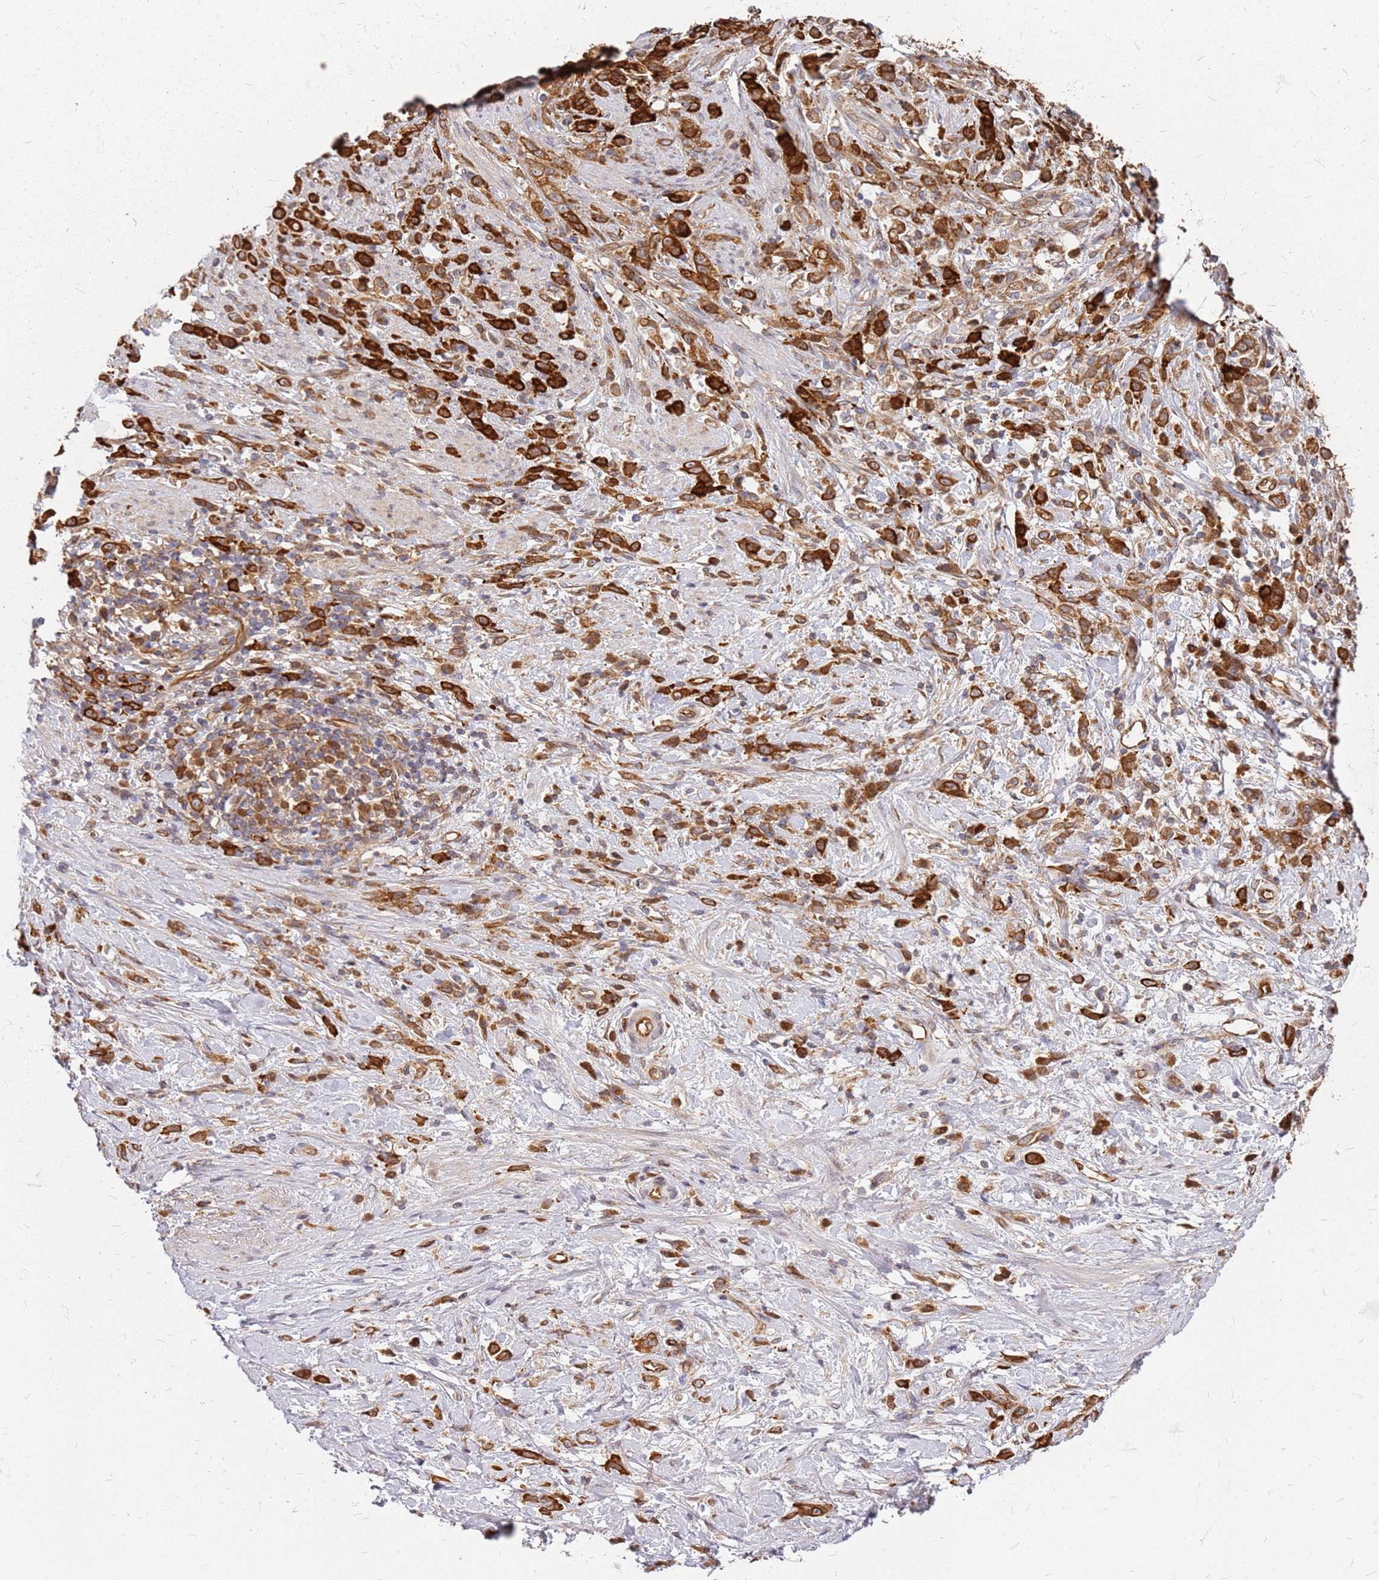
{"staining": {"intensity": "strong", "quantity": ">75%", "location": "cytoplasmic/membranous"}, "tissue": "stomach cancer", "cell_type": "Tumor cells", "image_type": "cancer", "snomed": [{"axis": "morphology", "description": "Adenocarcinoma, NOS"}, {"axis": "topography", "description": "Stomach"}], "caption": "Protein expression analysis of stomach cancer reveals strong cytoplasmic/membranous staining in approximately >75% of tumor cells. (Brightfield microscopy of DAB IHC at high magnification).", "gene": "HDX", "patient": {"sex": "female", "age": 60}}